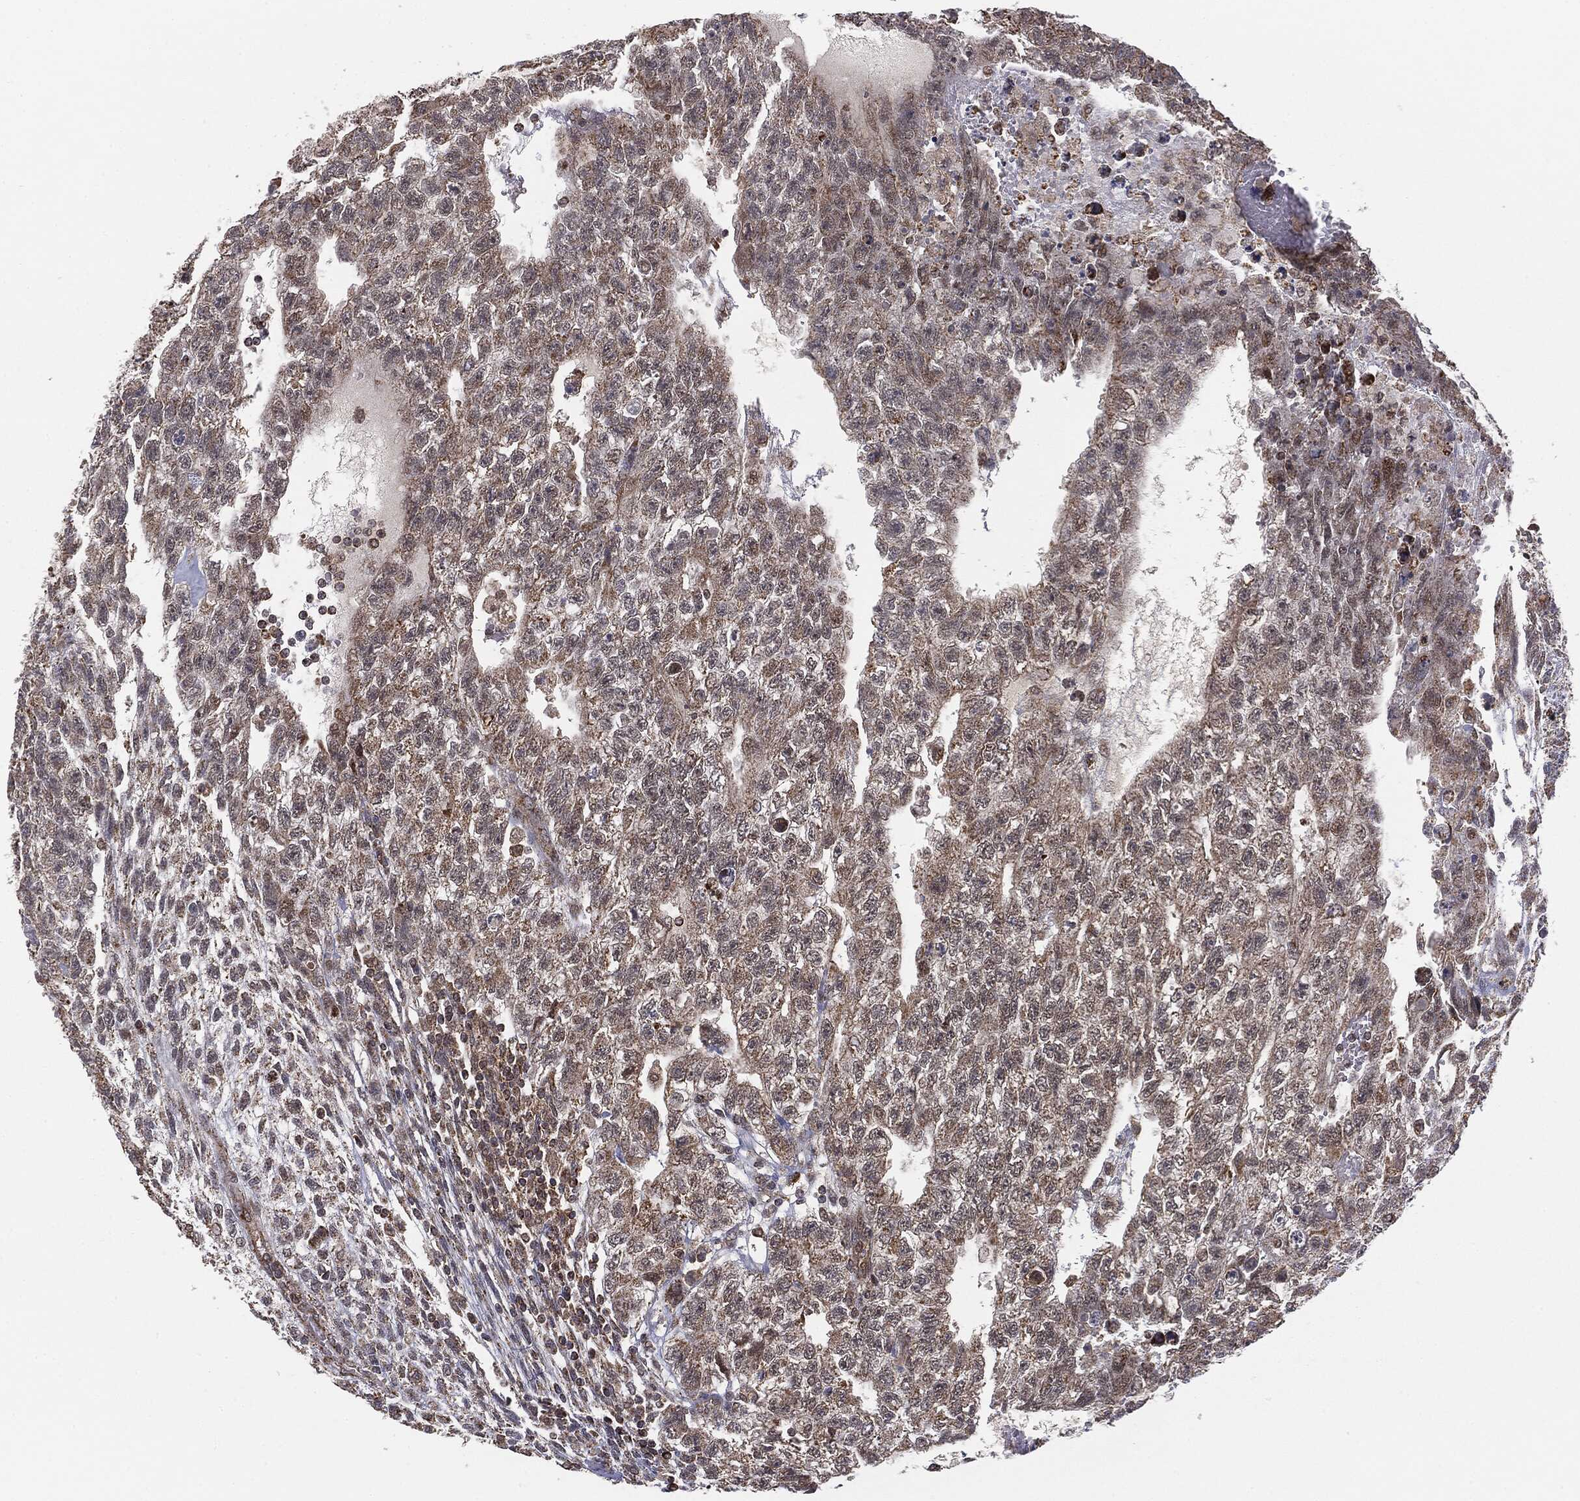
{"staining": {"intensity": "negative", "quantity": "none", "location": "none"}, "tissue": "testis cancer", "cell_type": "Tumor cells", "image_type": "cancer", "snomed": [{"axis": "morphology", "description": "Carcinoma, Embryonal, NOS"}, {"axis": "topography", "description": "Testis"}], "caption": "Testis cancer (embryonal carcinoma) was stained to show a protein in brown. There is no significant expression in tumor cells.", "gene": "MTOR", "patient": {"sex": "male", "age": 26}}